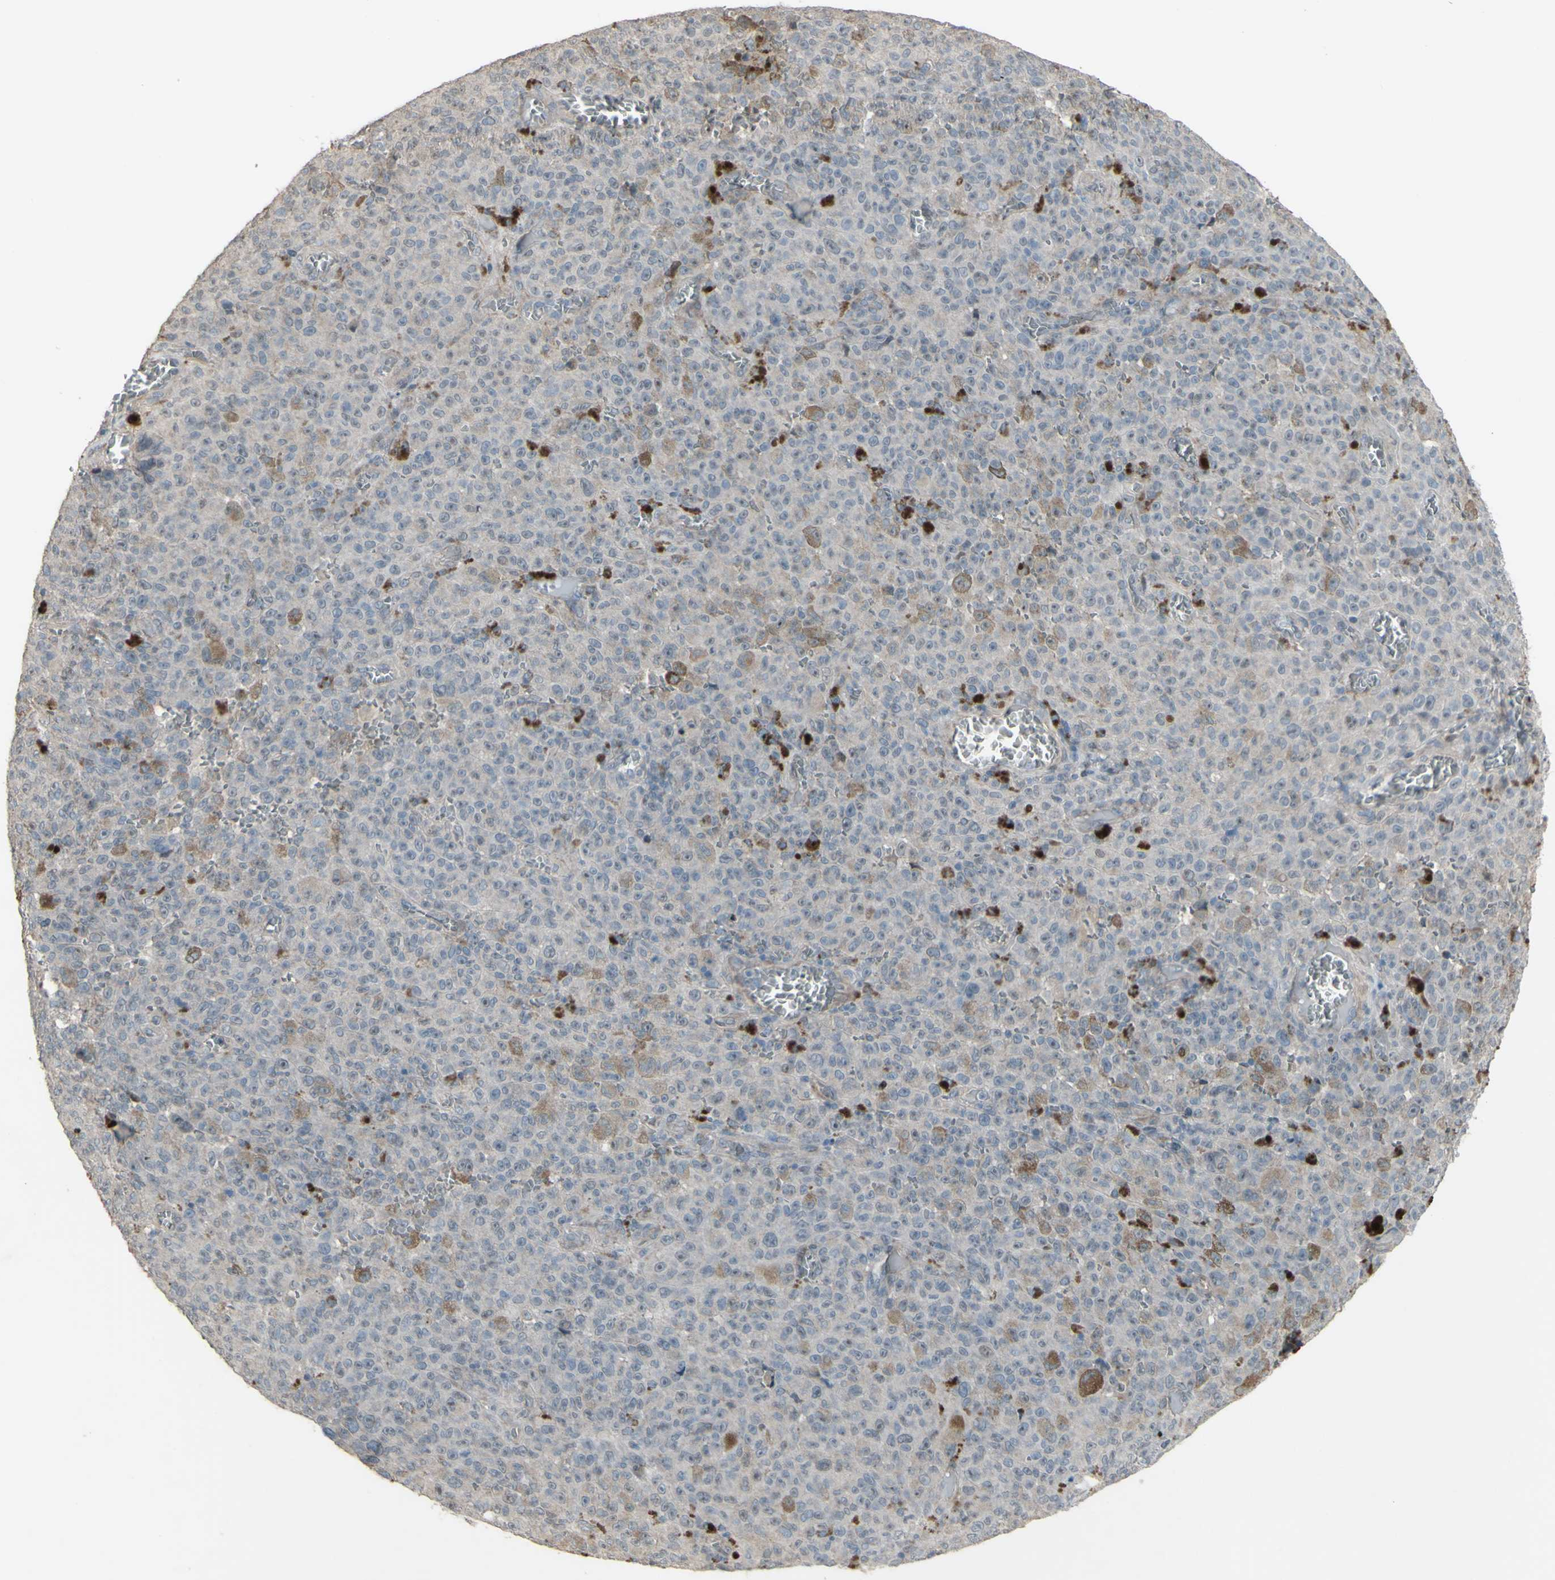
{"staining": {"intensity": "weak", "quantity": ">75%", "location": "cytoplasmic/membranous"}, "tissue": "melanoma", "cell_type": "Tumor cells", "image_type": "cancer", "snomed": [{"axis": "morphology", "description": "Malignant melanoma, NOS"}, {"axis": "topography", "description": "Skin"}], "caption": "Brown immunohistochemical staining in melanoma reveals weak cytoplasmic/membranous positivity in approximately >75% of tumor cells. The staining is performed using DAB brown chromogen to label protein expression. The nuclei are counter-stained blue using hematoxylin.", "gene": "GRAMD1B", "patient": {"sex": "female", "age": 82}}